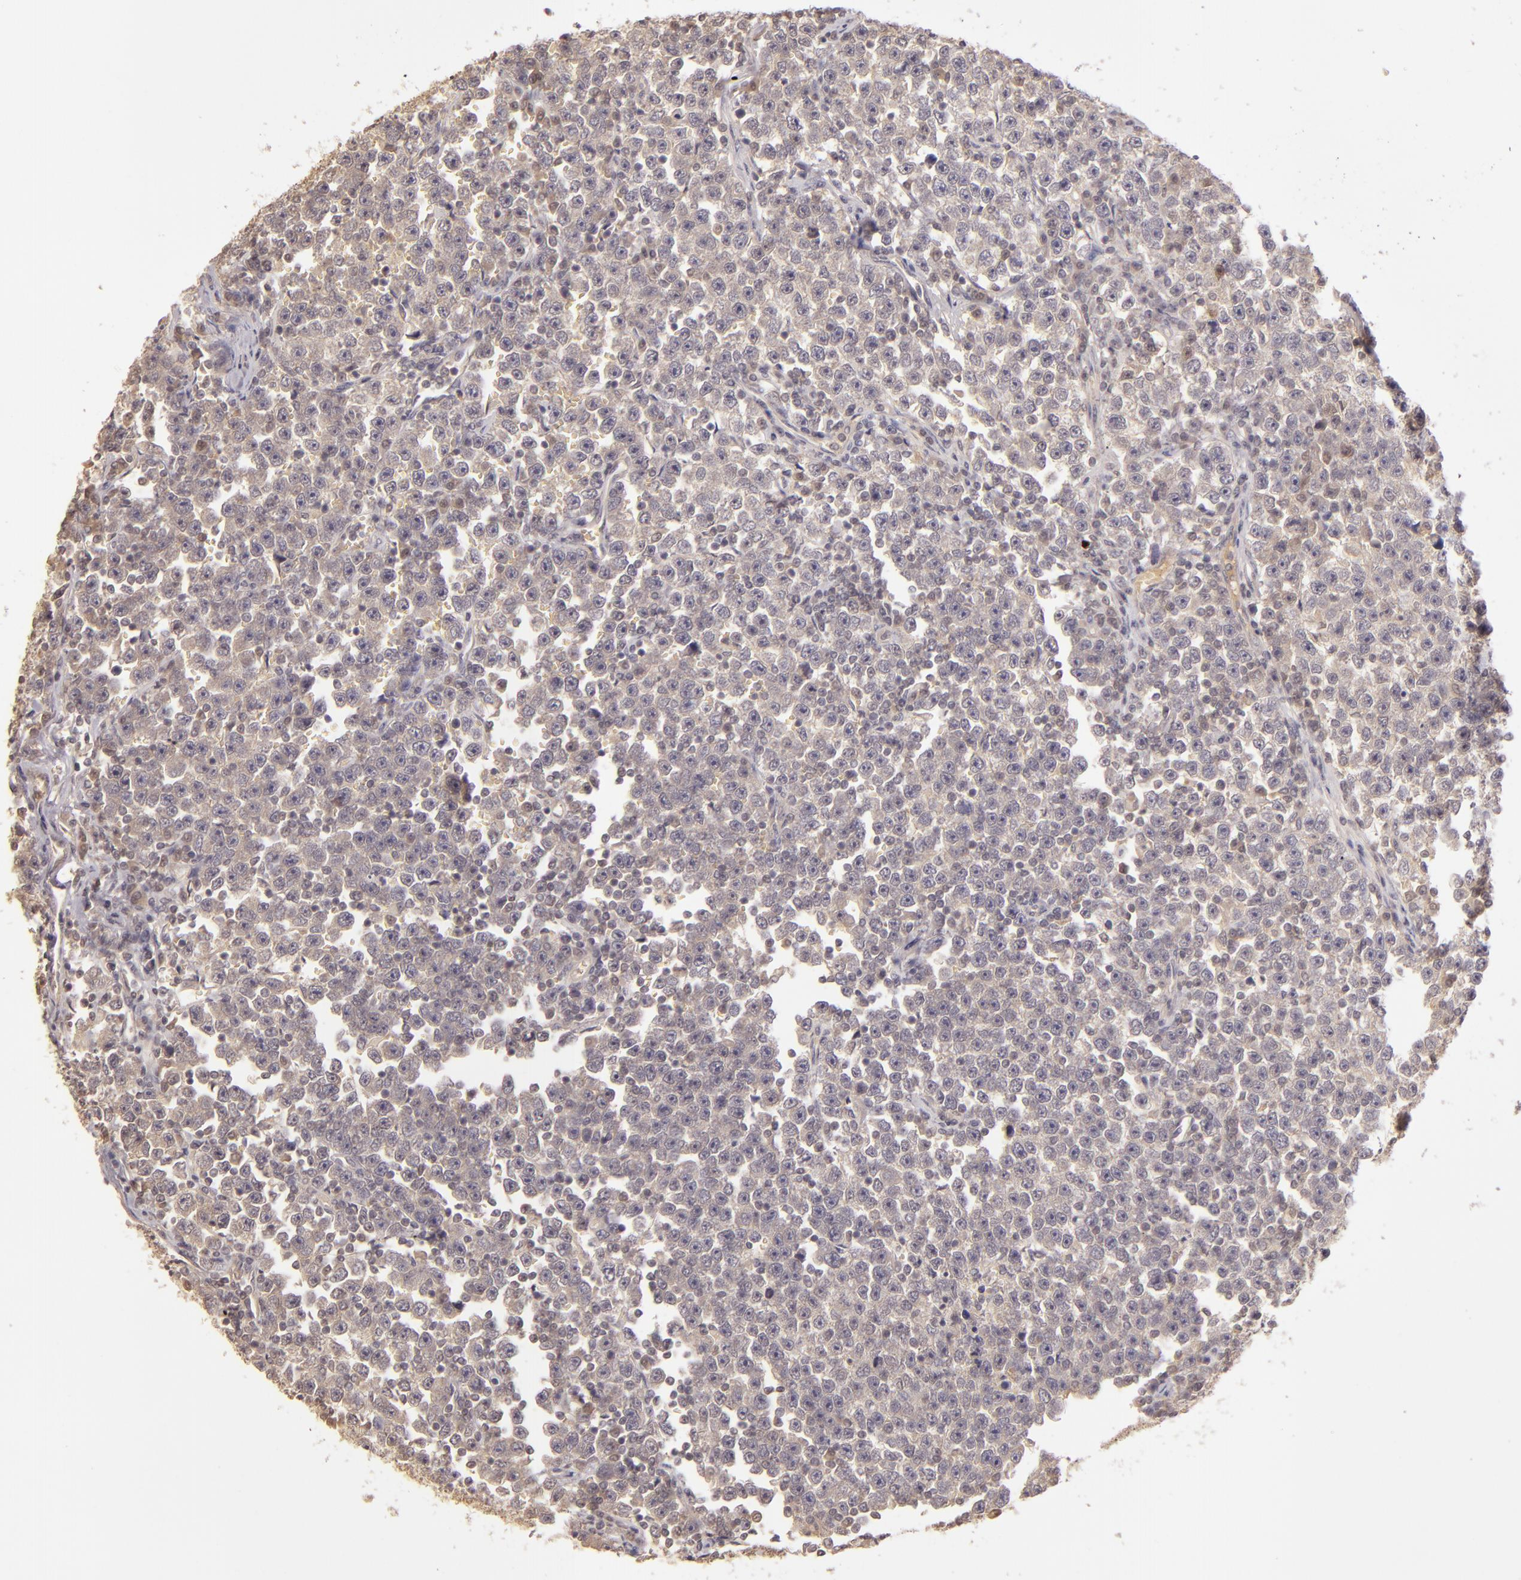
{"staining": {"intensity": "weak", "quantity": ">75%", "location": "cytoplasmic/membranous"}, "tissue": "testis cancer", "cell_type": "Tumor cells", "image_type": "cancer", "snomed": [{"axis": "morphology", "description": "Seminoma, NOS"}, {"axis": "topography", "description": "Testis"}], "caption": "IHC of testis cancer demonstrates low levels of weak cytoplasmic/membranous staining in about >75% of tumor cells.", "gene": "LRG1", "patient": {"sex": "male", "age": 43}}